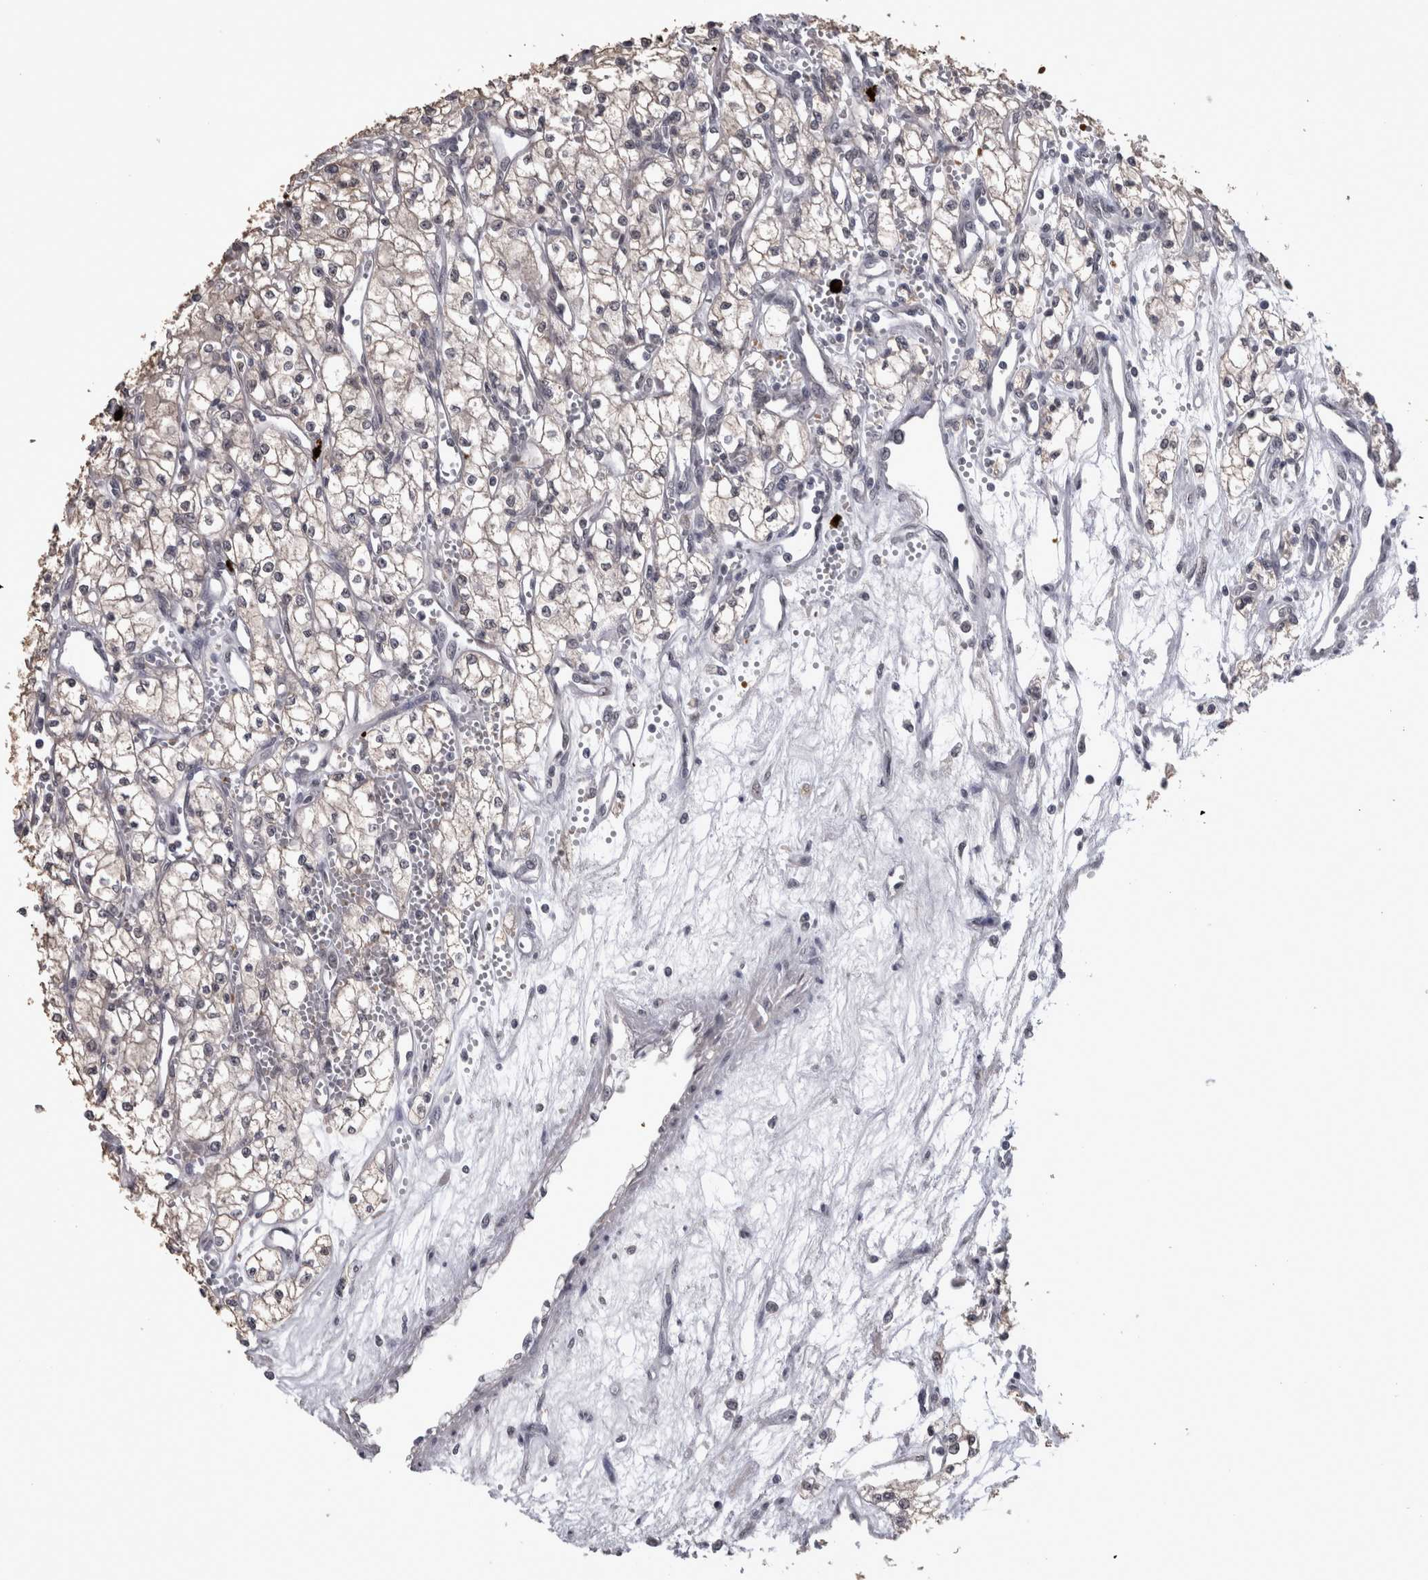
{"staining": {"intensity": "negative", "quantity": "none", "location": "none"}, "tissue": "renal cancer", "cell_type": "Tumor cells", "image_type": "cancer", "snomed": [{"axis": "morphology", "description": "Adenocarcinoma, NOS"}, {"axis": "topography", "description": "Kidney"}], "caption": "DAB immunohistochemical staining of human adenocarcinoma (renal) displays no significant positivity in tumor cells.", "gene": "PEBP4", "patient": {"sex": "male", "age": 59}}